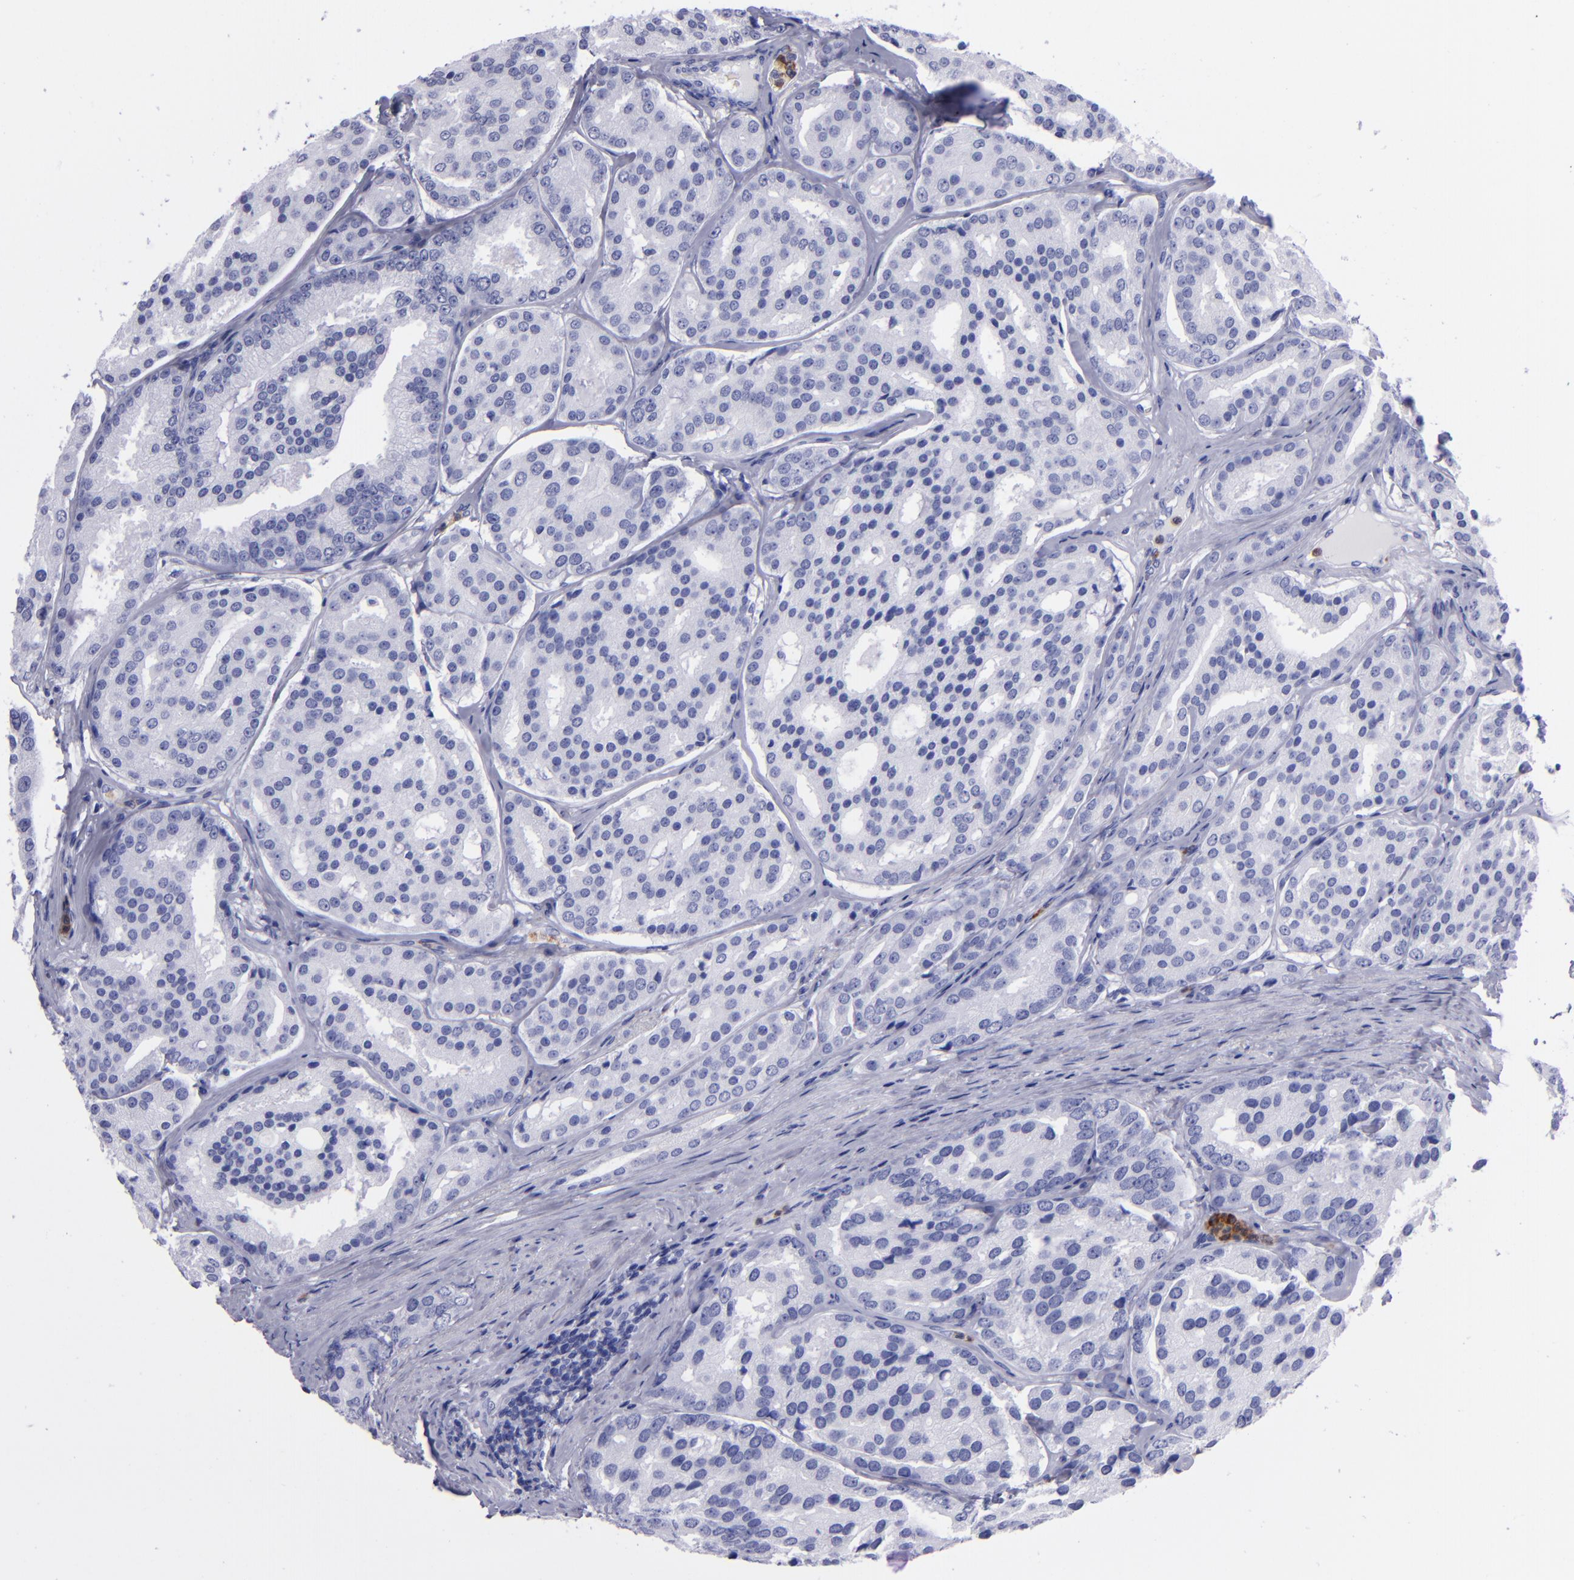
{"staining": {"intensity": "negative", "quantity": "none", "location": "none"}, "tissue": "prostate cancer", "cell_type": "Tumor cells", "image_type": "cancer", "snomed": [{"axis": "morphology", "description": "Adenocarcinoma, High grade"}, {"axis": "topography", "description": "Prostate"}], "caption": "This is a image of immunohistochemistry (IHC) staining of adenocarcinoma (high-grade) (prostate), which shows no positivity in tumor cells.", "gene": "CR1", "patient": {"sex": "male", "age": 64}}